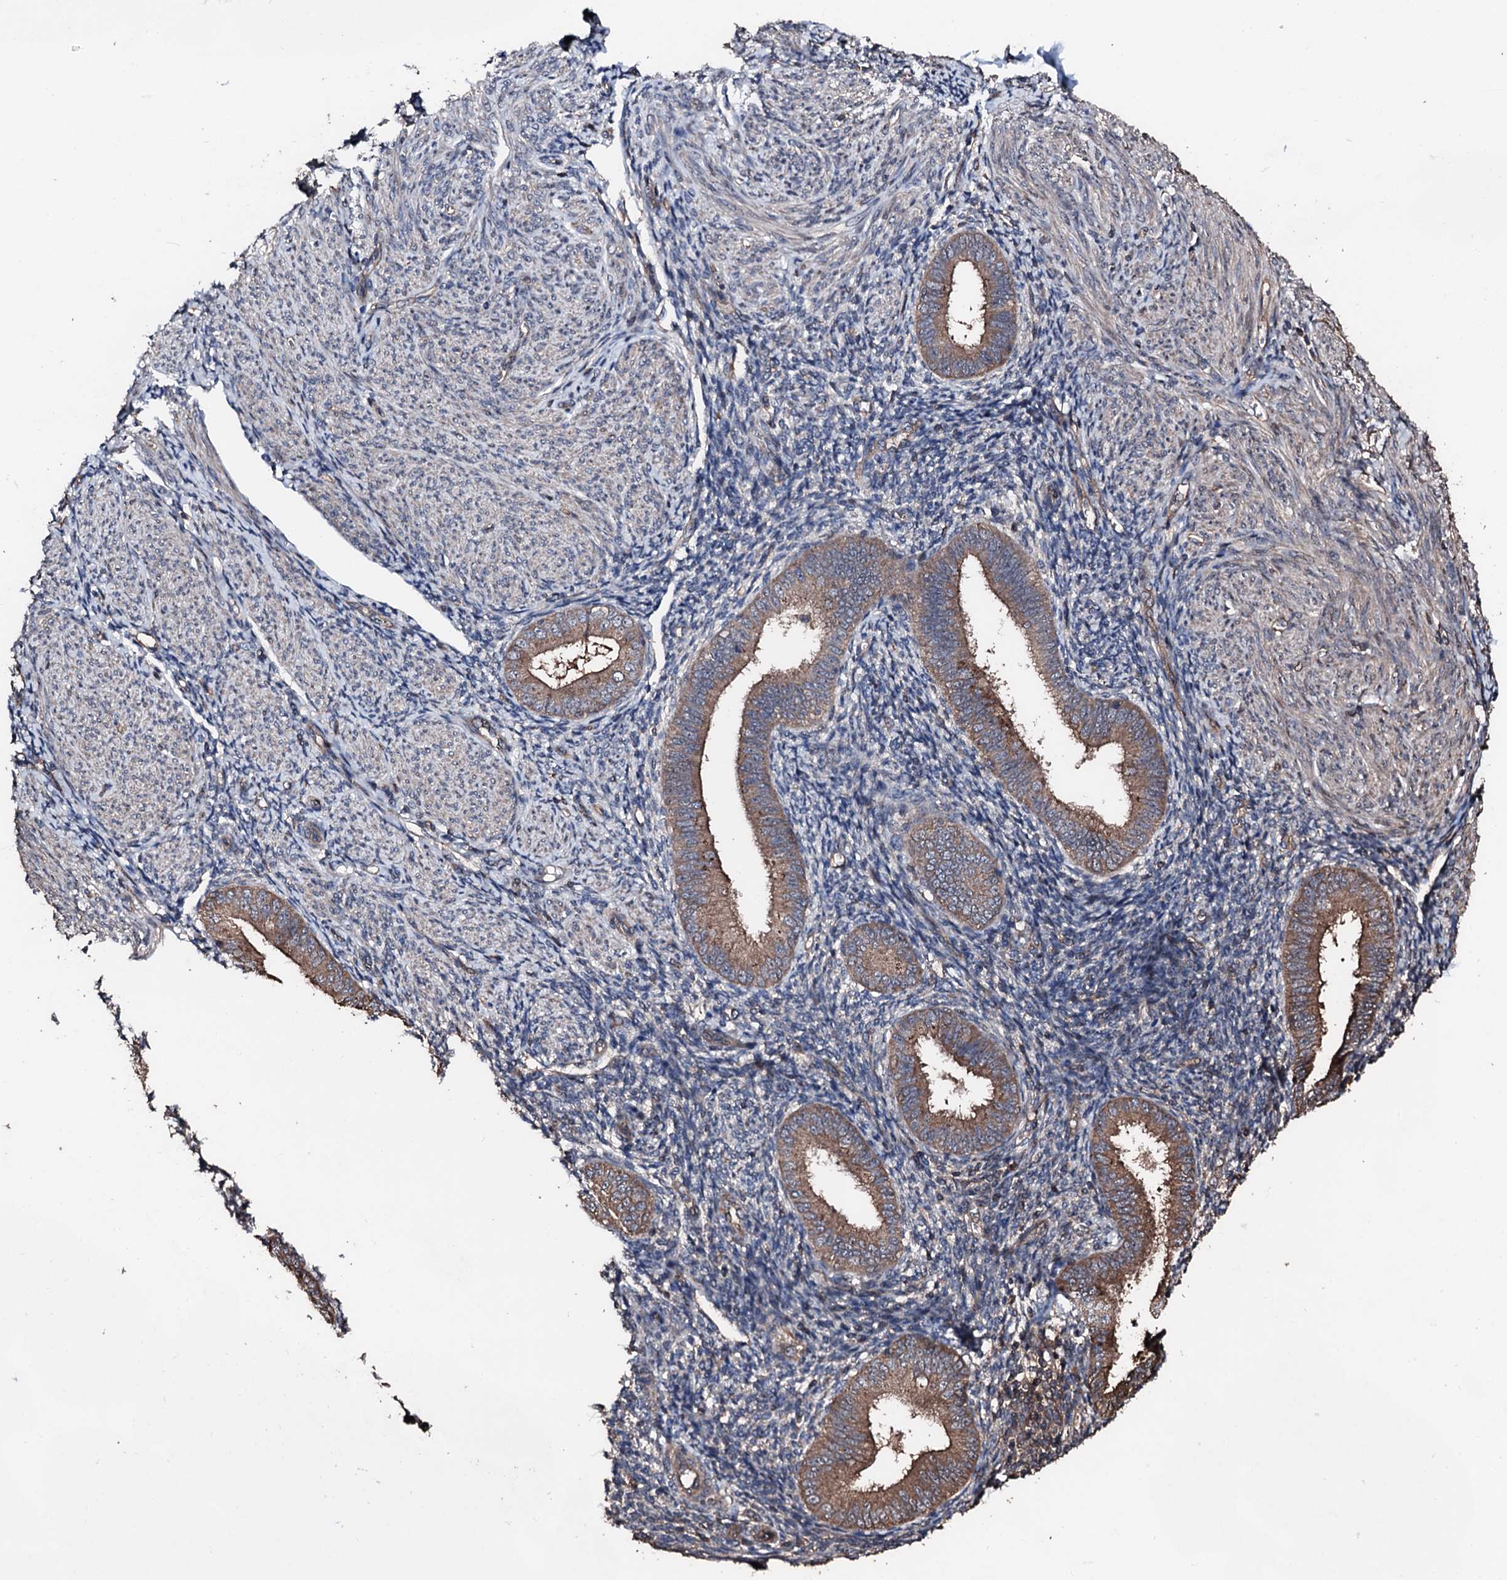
{"staining": {"intensity": "negative", "quantity": "none", "location": "none"}, "tissue": "endometrium", "cell_type": "Cells in endometrial stroma", "image_type": "normal", "snomed": [{"axis": "morphology", "description": "Normal tissue, NOS"}, {"axis": "topography", "description": "Uterus"}, {"axis": "topography", "description": "Endometrium"}], "caption": "This is an IHC photomicrograph of normal human endometrium. There is no staining in cells in endometrial stroma.", "gene": "KIF18A", "patient": {"sex": "female", "age": 48}}